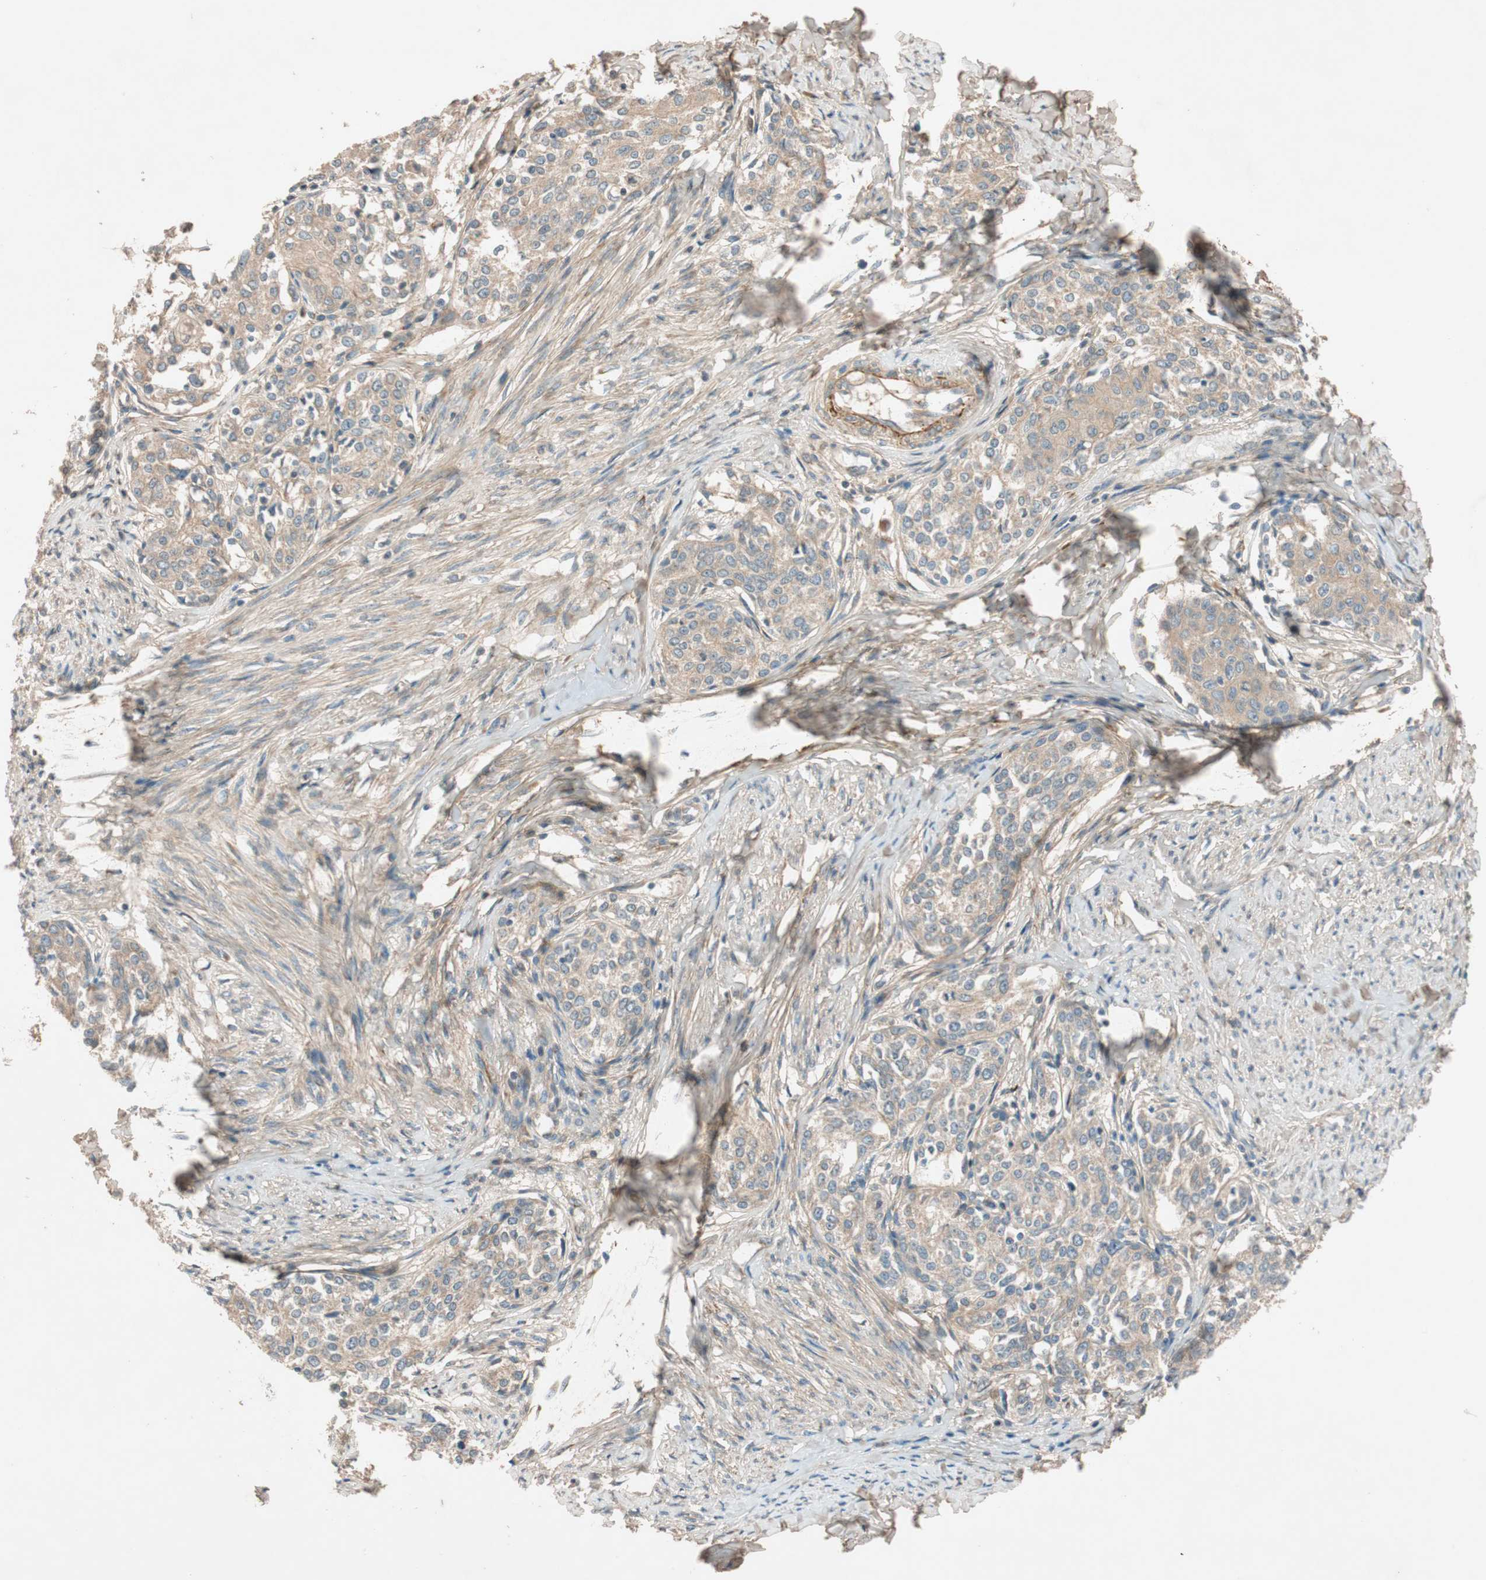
{"staining": {"intensity": "weak", "quantity": ">75%", "location": "cytoplasmic/membranous"}, "tissue": "cervical cancer", "cell_type": "Tumor cells", "image_type": "cancer", "snomed": [{"axis": "morphology", "description": "Squamous cell carcinoma, NOS"}, {"axis": "morphology", "description": "Adenocarcinoma, NOS"}, {"axis": "topography", "description": "Cervix"}], "caption": "Weak cytoplasmic/membranous staining for a protein is seen in approximately >75% of tumor cells of cervical cancer using immunohistochemistry (IHC).", "gene": "EPHA6", "patient": {"sex": "female", "age": 52}}